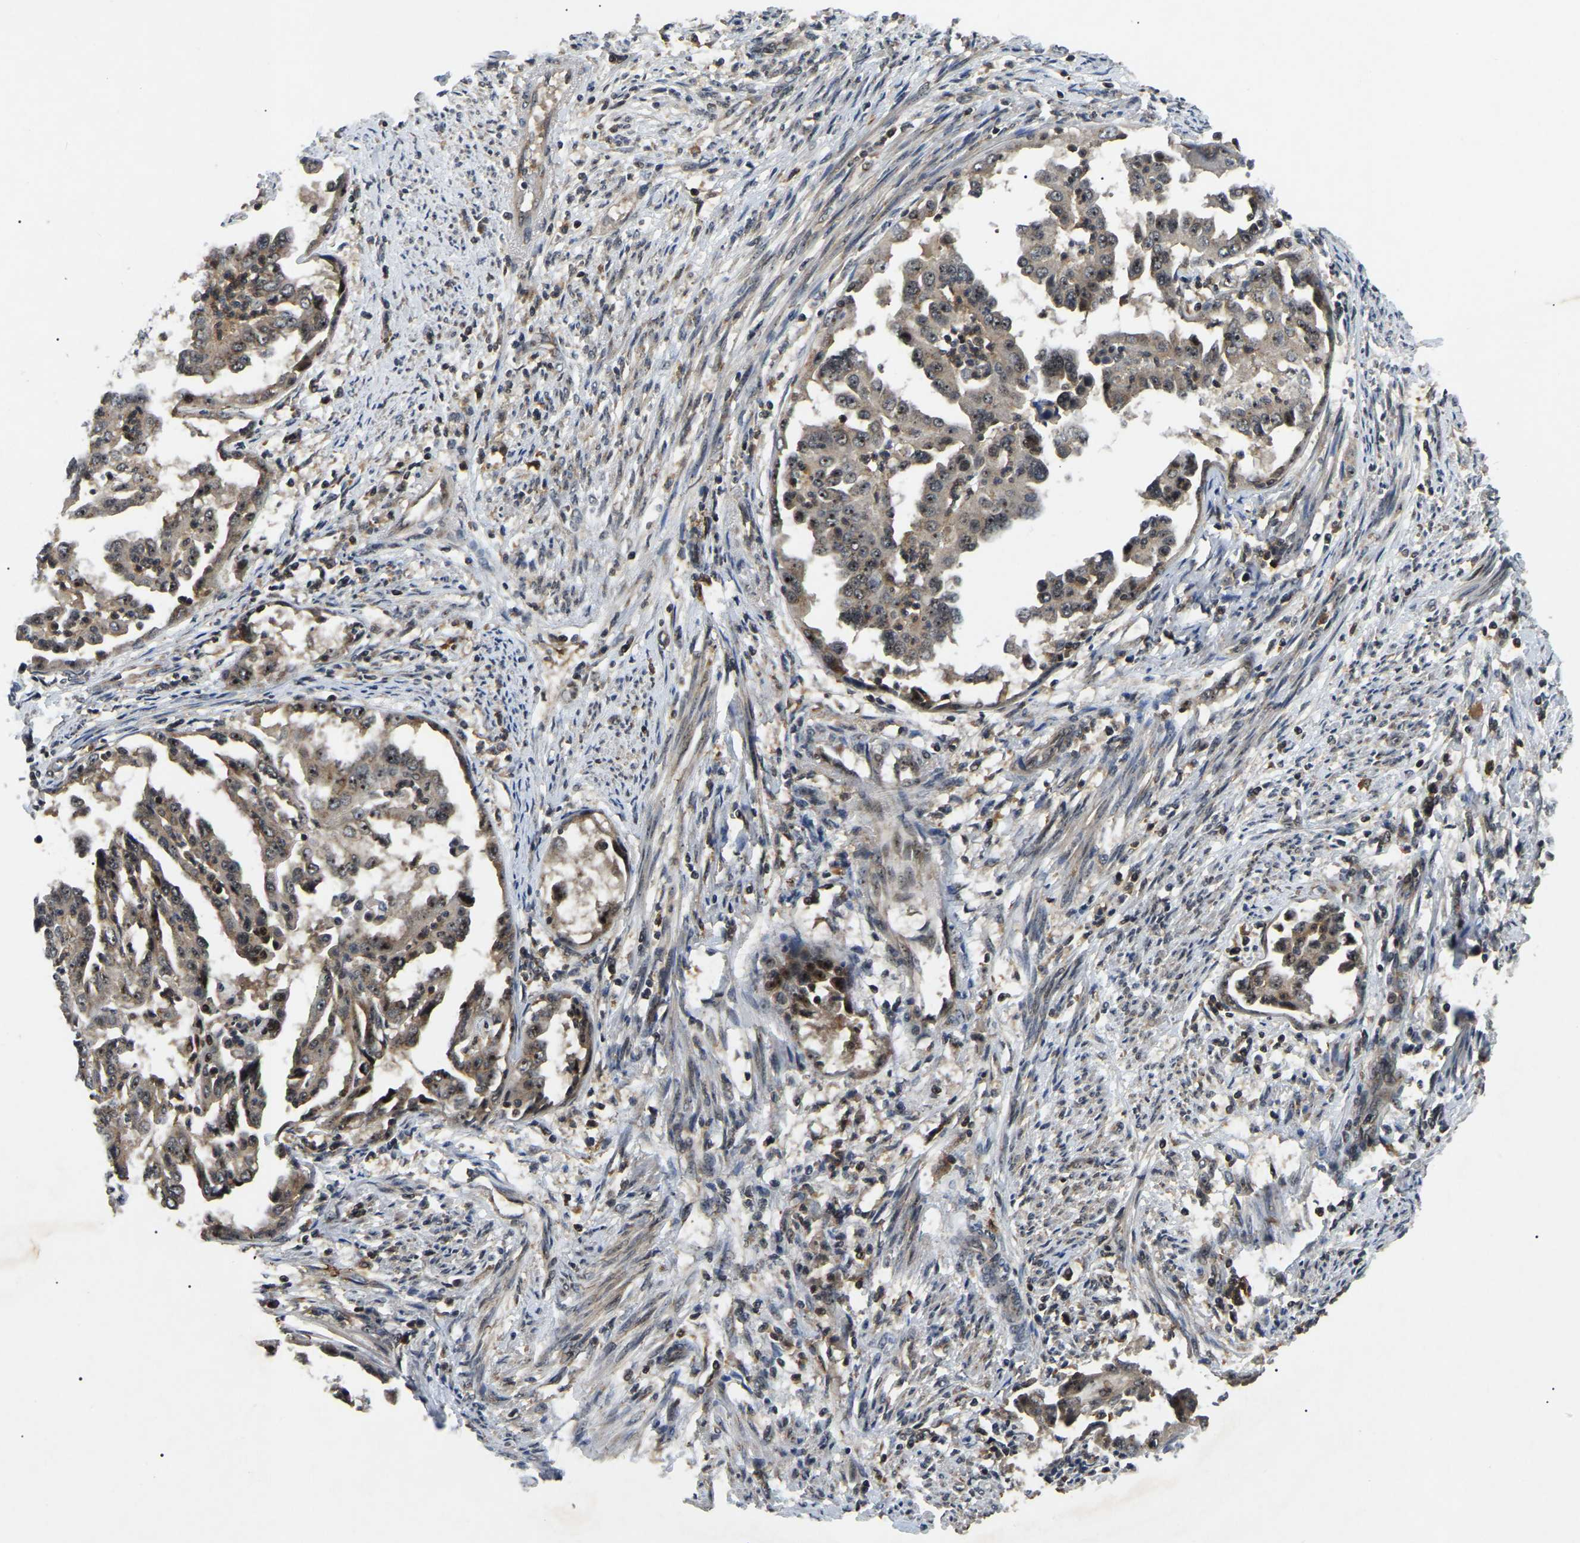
{"staining": {"intensity": "moderate", "quantity": ">75%", "location": "cytoplasmic/membranous,nuclear"}, "tissue": "endometrial cancer", "cell_type": "Tumor cells", "image_type": "cancer", "snomed": [{"axis": "morphology", "description": "Adenocarcinoma, NOS"}, {"axis": "topography", "description": "Endometrium"}], "caption": "A brown stain shows moderate cytoplasmic/membranous and nuclear positivity of a protein in human endometrial adenocarcinoma tumor cells.", "gene": "RBM28", "patient": {"sex": "female", "age": 85}}